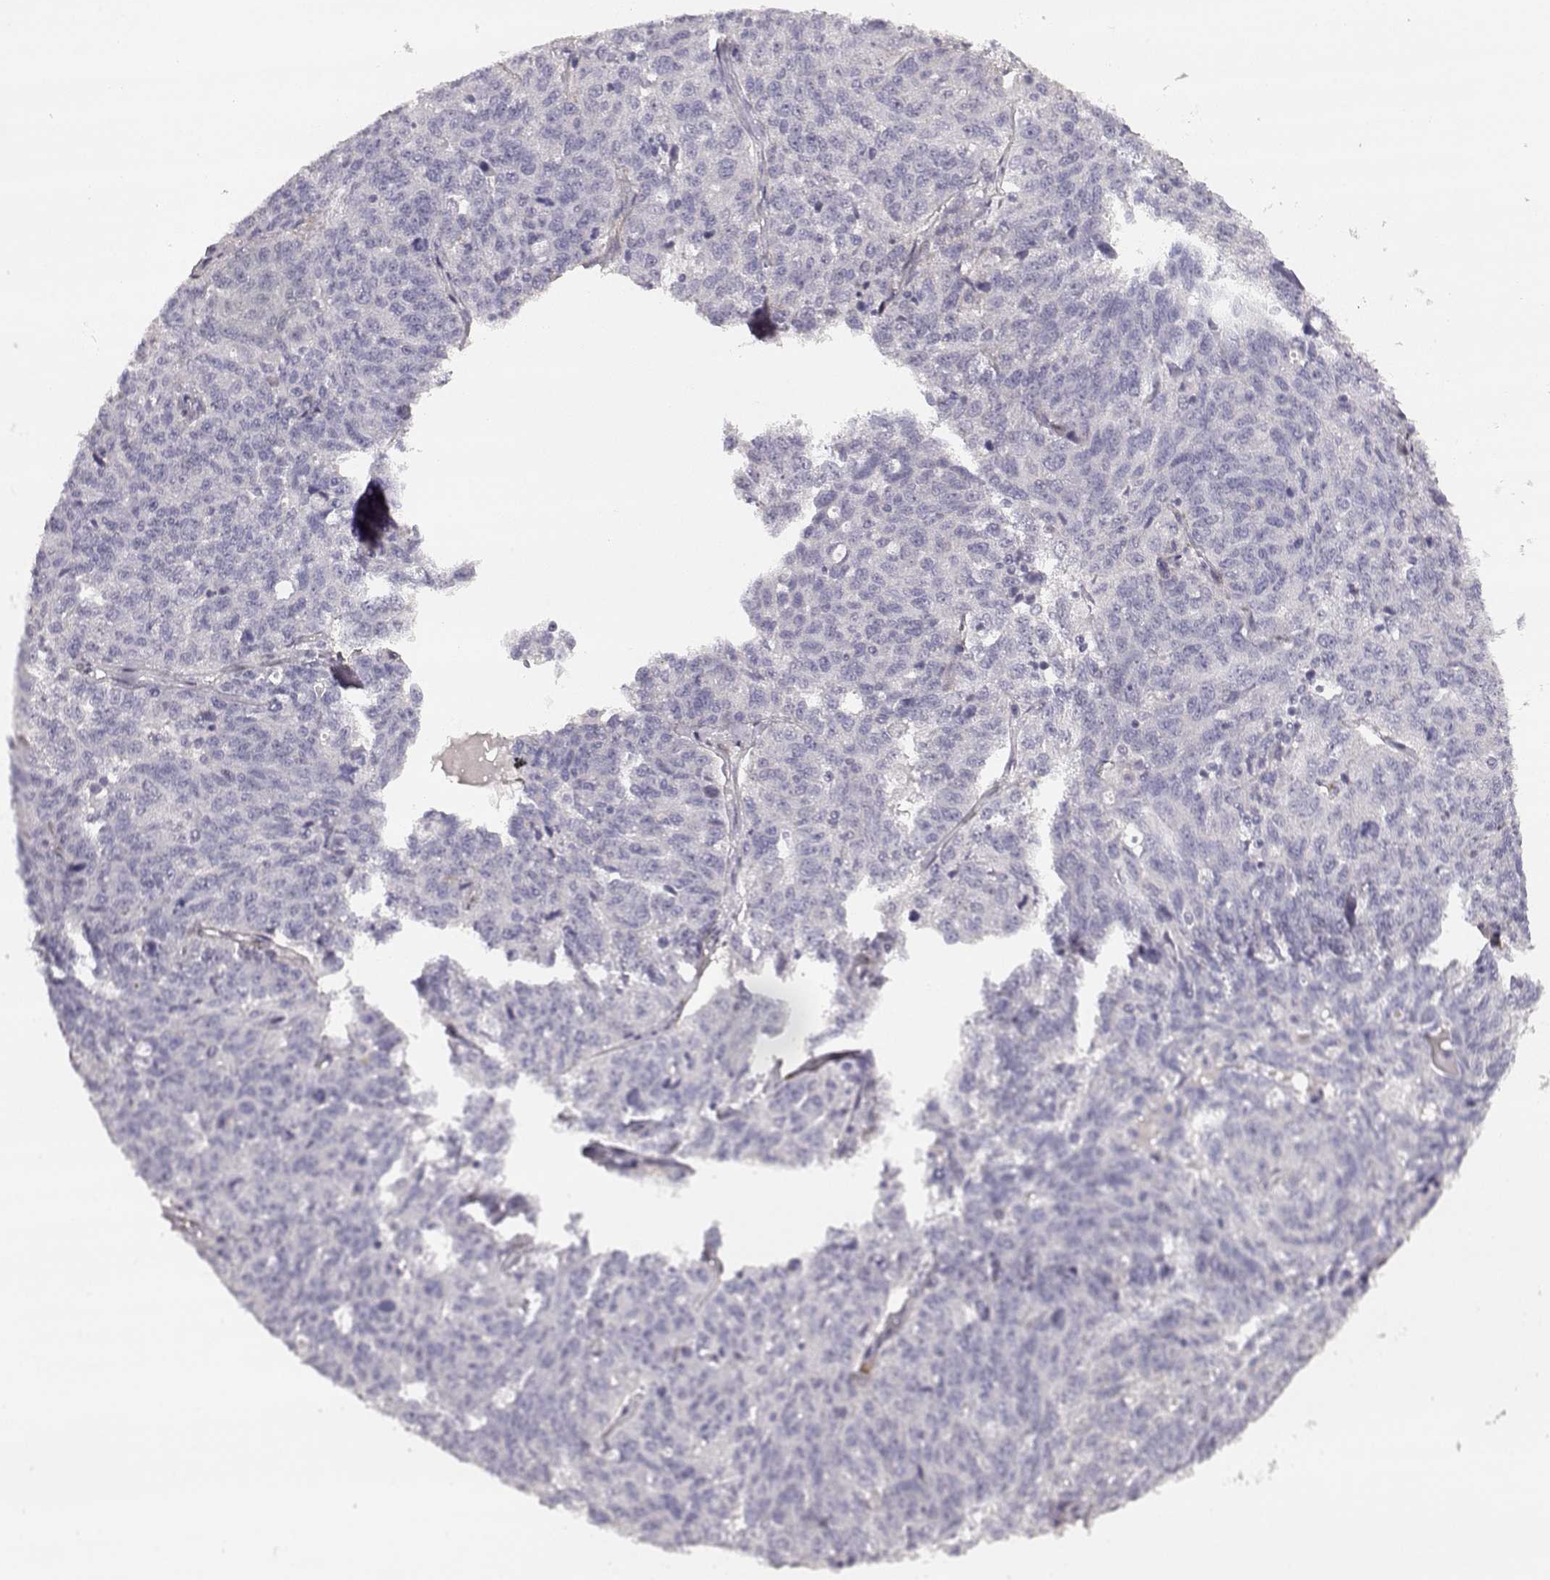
{"staining": {"intensity": "negative", "quantity": "none", "location": "none"}, "tissue": "ovarian cancer", "cell_type": "Tumor cells", "image_type": "cancer", "snomed": [{"axis": "morphology", "description": "Cystadenocarcinoma, serous, NOS"}, {"axis": "topography", "description": "Ovary"}], "caption": "The image demonstrates no staining of tumor cells in serous cystadenocarcinoma (ovarian).", "gene": "LAMC1", "patient": {"sex": "female", "age": 71}}